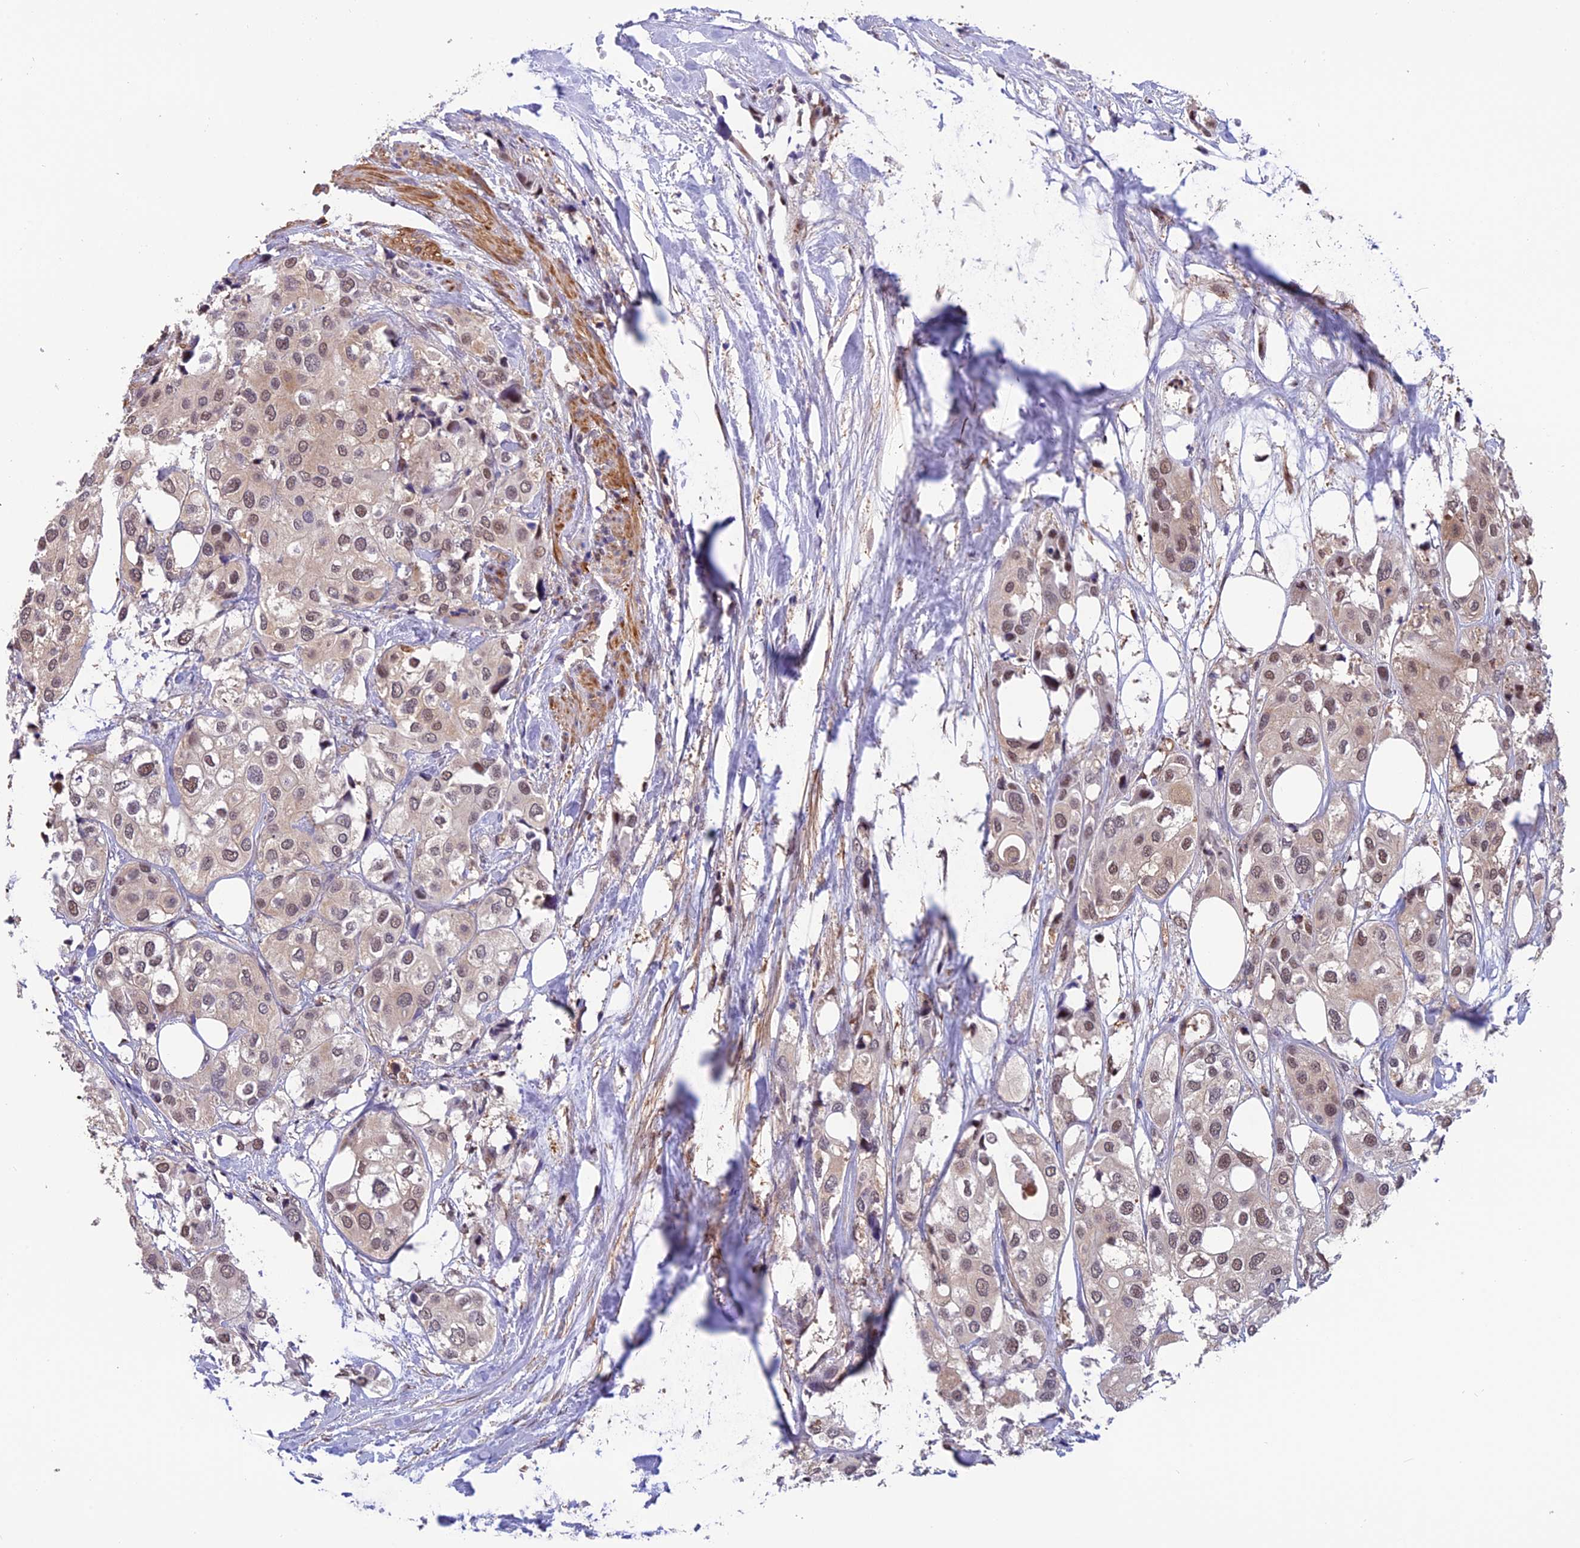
{"staining": {"intensity": "weak", "quantity": ">75%", "location": "nuclear"}, "tissue": "urothelial cancer", "cell_type": "Tumor cells", "image_type": "cancer", "snomed": [{"axis": "morphology", "description": "Urothelial carcinoma, High grade"}, {"axis": "topography", "description": "Urinary bladder"}], "caption": "A low amount of weak nuclear expression is present in approximately >75% of tumor cells in urothelial cancer tissue.", "gene": "PSMB3", "patient": {"sex": "male", "age": 64}}